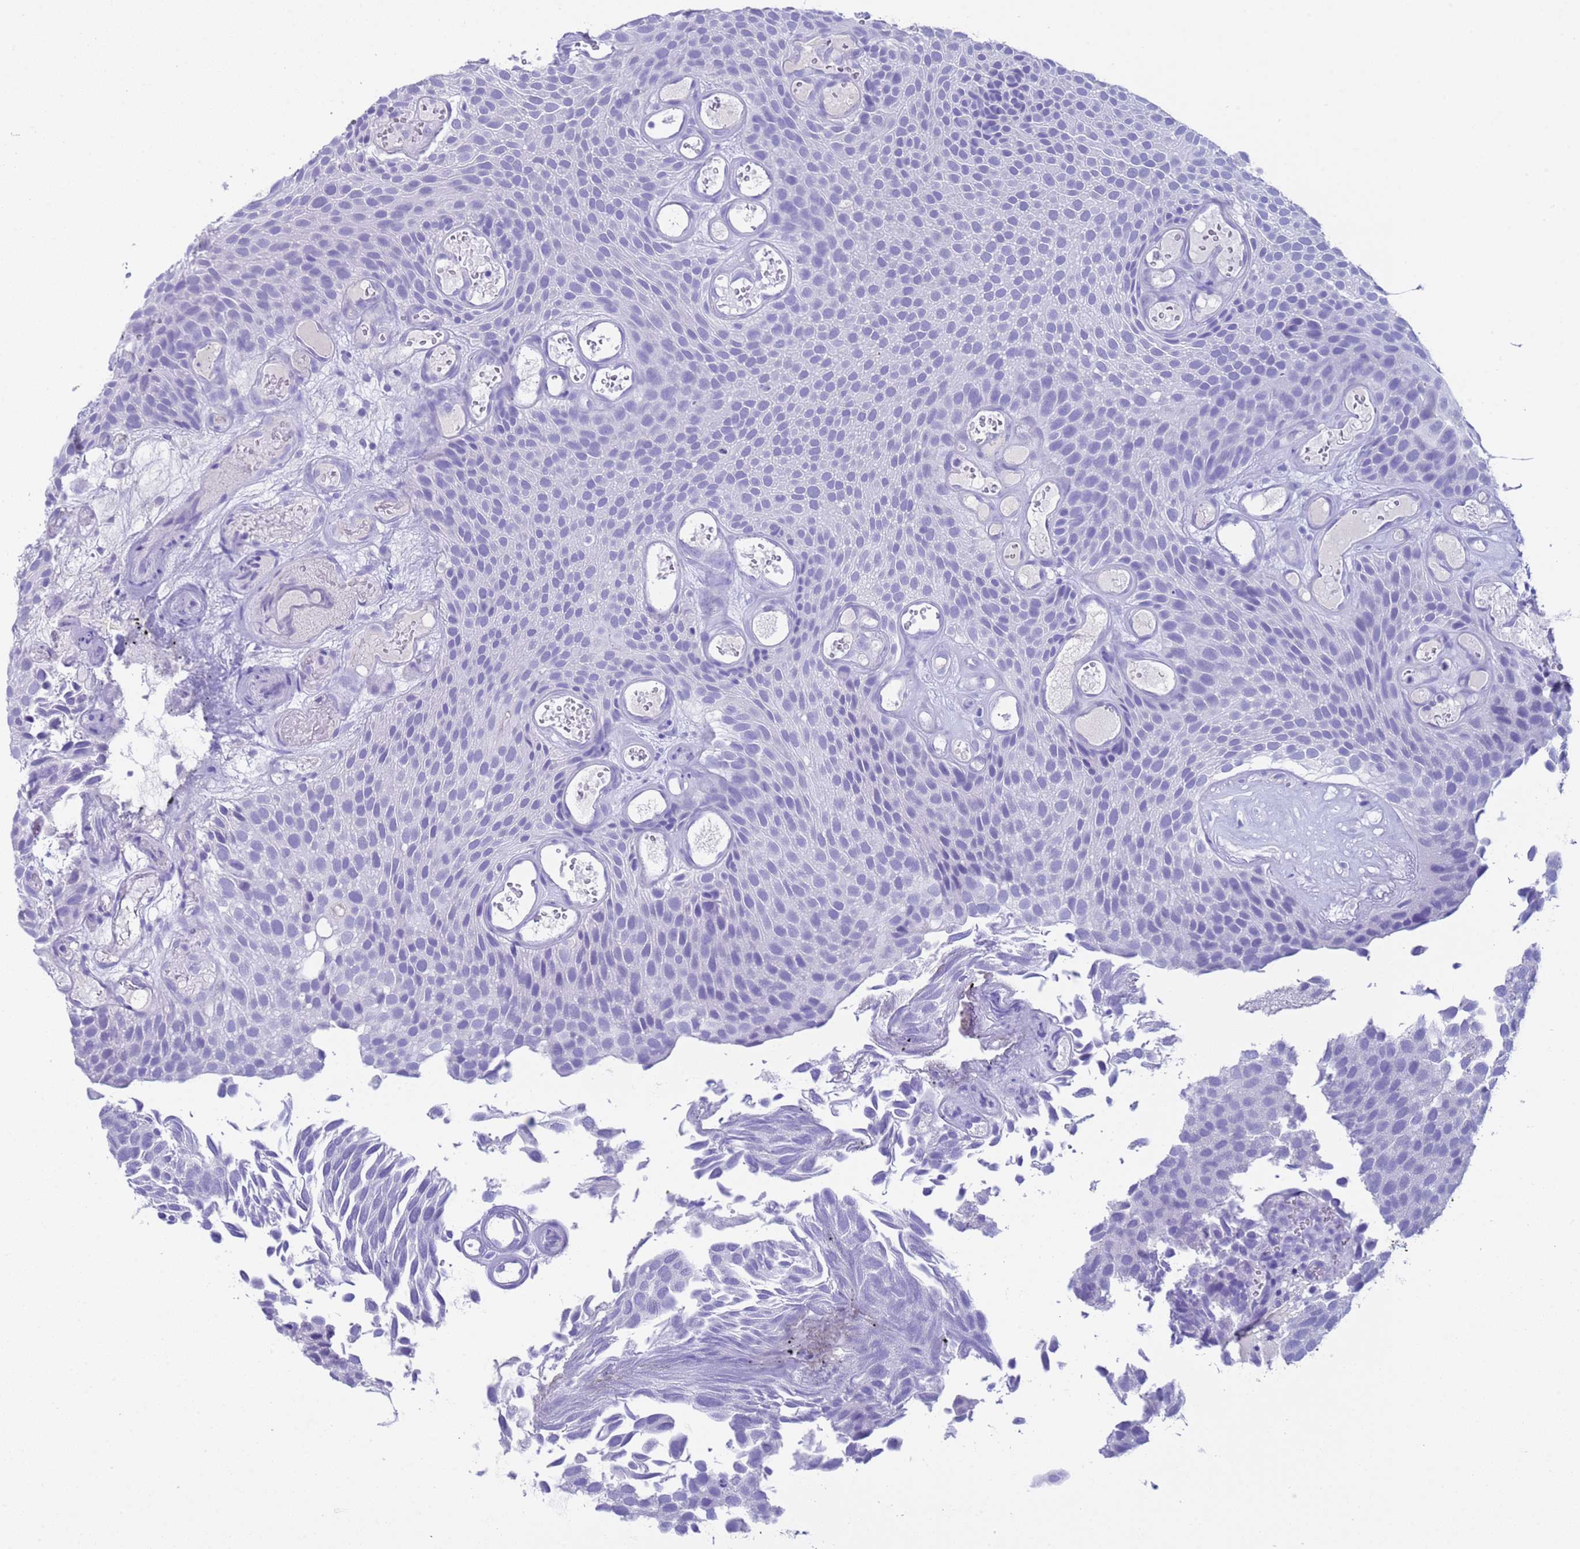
{"staining": {"intensity": "negative", "quantity": "none", "location": "none"}, "tissue": "urothelial cancer", "cell_type": "Tumor cells", "image_type": "cancer", "snomed": [{"axis": "morphology", "description": "Urothelial carcinoma, Low grade"}, {"axis": "topography", "description": "Urinary bladder"}], "caption": "High magnification brightfield microscopy of urothelial cancer stained with DAB (brown) and counterstained with hematoxylin (blue): tumor cells show no significant staining.", "gene": "CKM", "patient": {"sex": "male", "age": 89}}